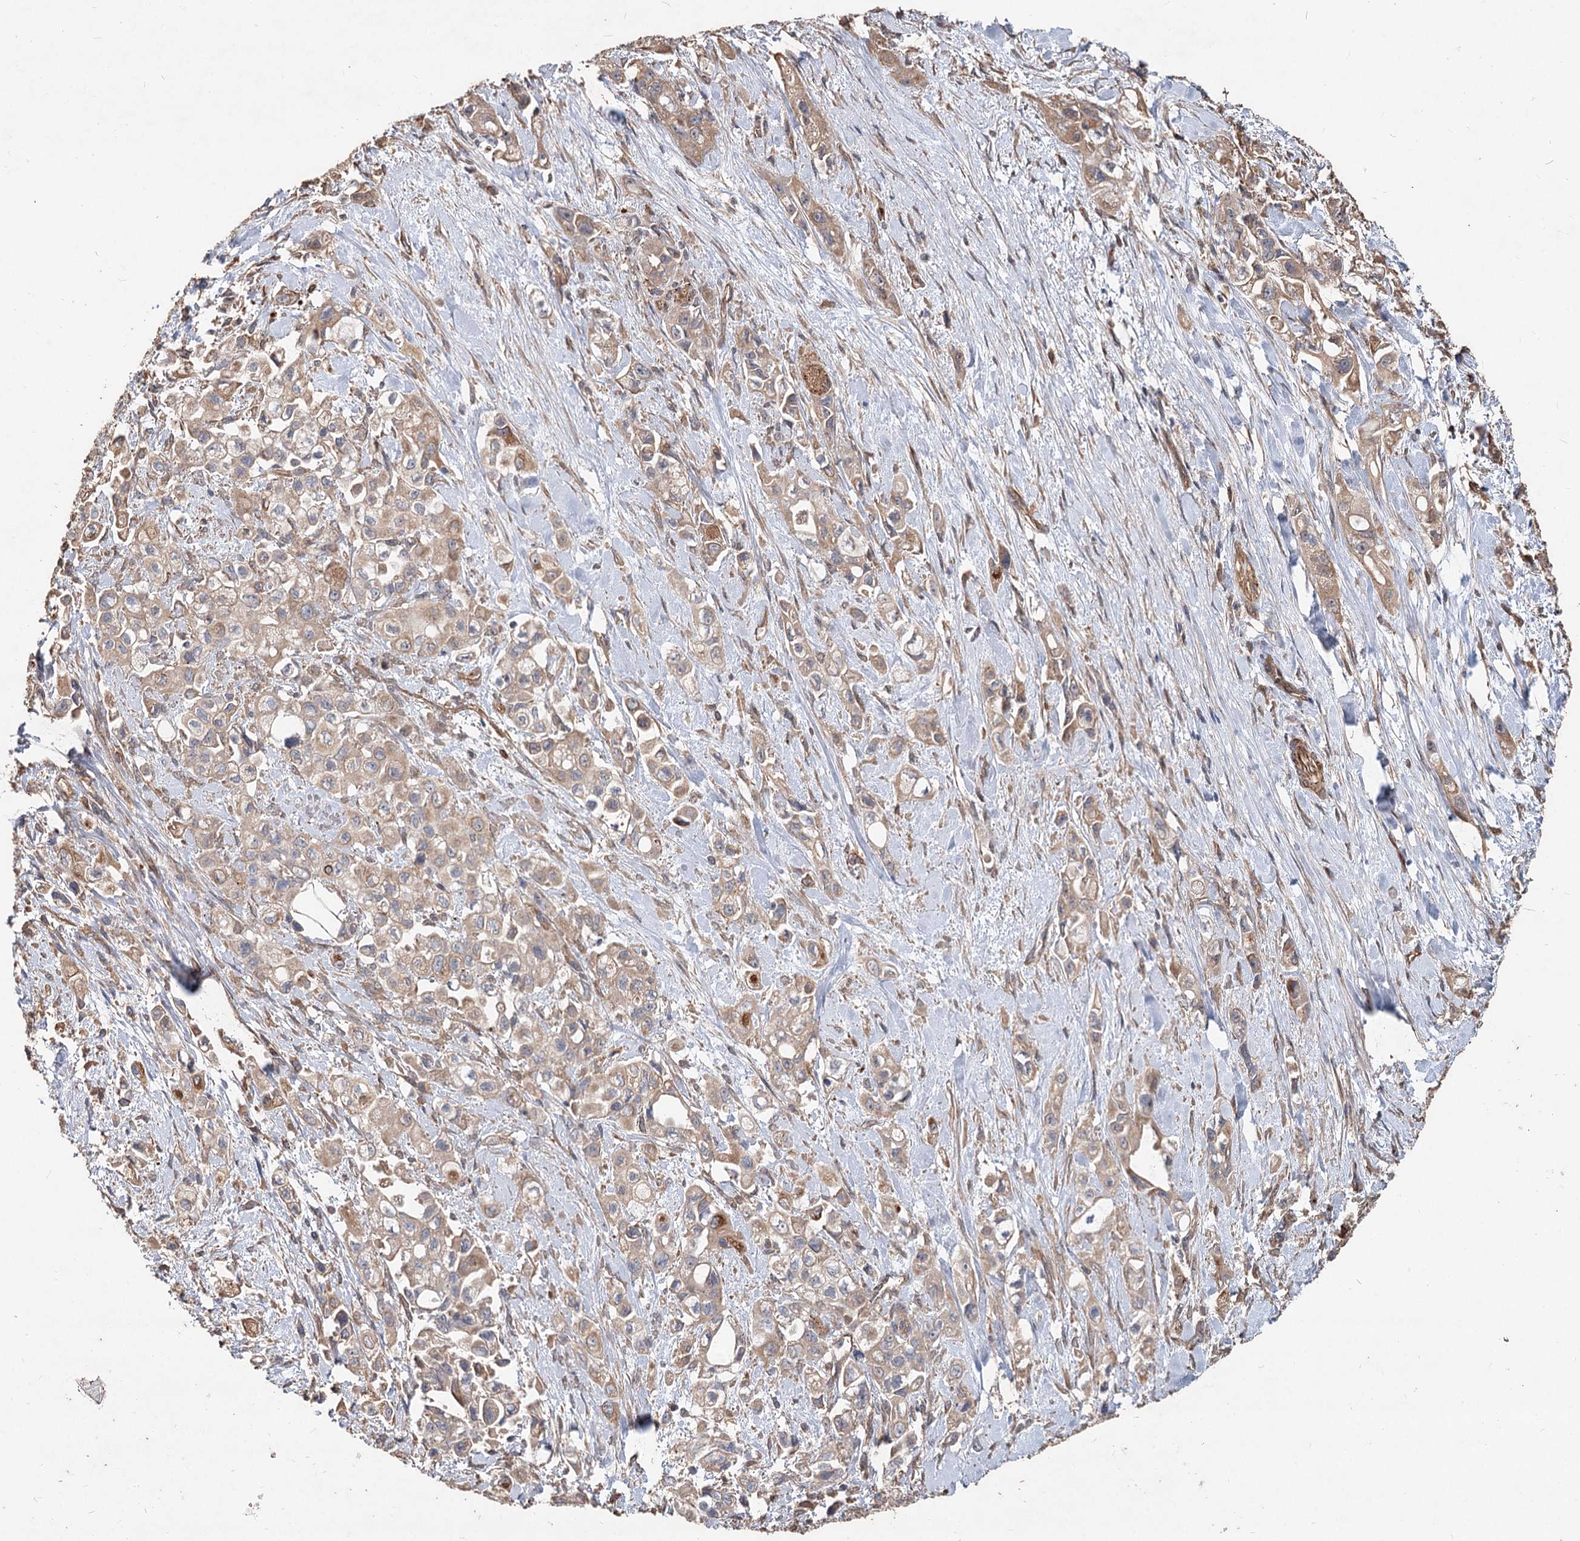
{"staining": {"intensity": "weak", "quantity": ">75%", "location": "cytoplasmic/membranous"}, "tissue": "pancreatic cancer", "cell_type": "Tumor cells", "image_type": "cancer", "snomed": [{"axis": "morphology", "description": "Adenocarcinoma, NOS"}, {"axis": "topography", "description": "Pancreas"}], "caption": "Brown immunohistochemical staining in human pancreatic adenocarcinoma demonstrates weak cytoplasmic/membranous expression in approximately >75% of tumor cells. (DAB IHC with brightfield microscopy, high magnification).", "gene": "SPART", "patient": {"sex": "female", "age": 66}}